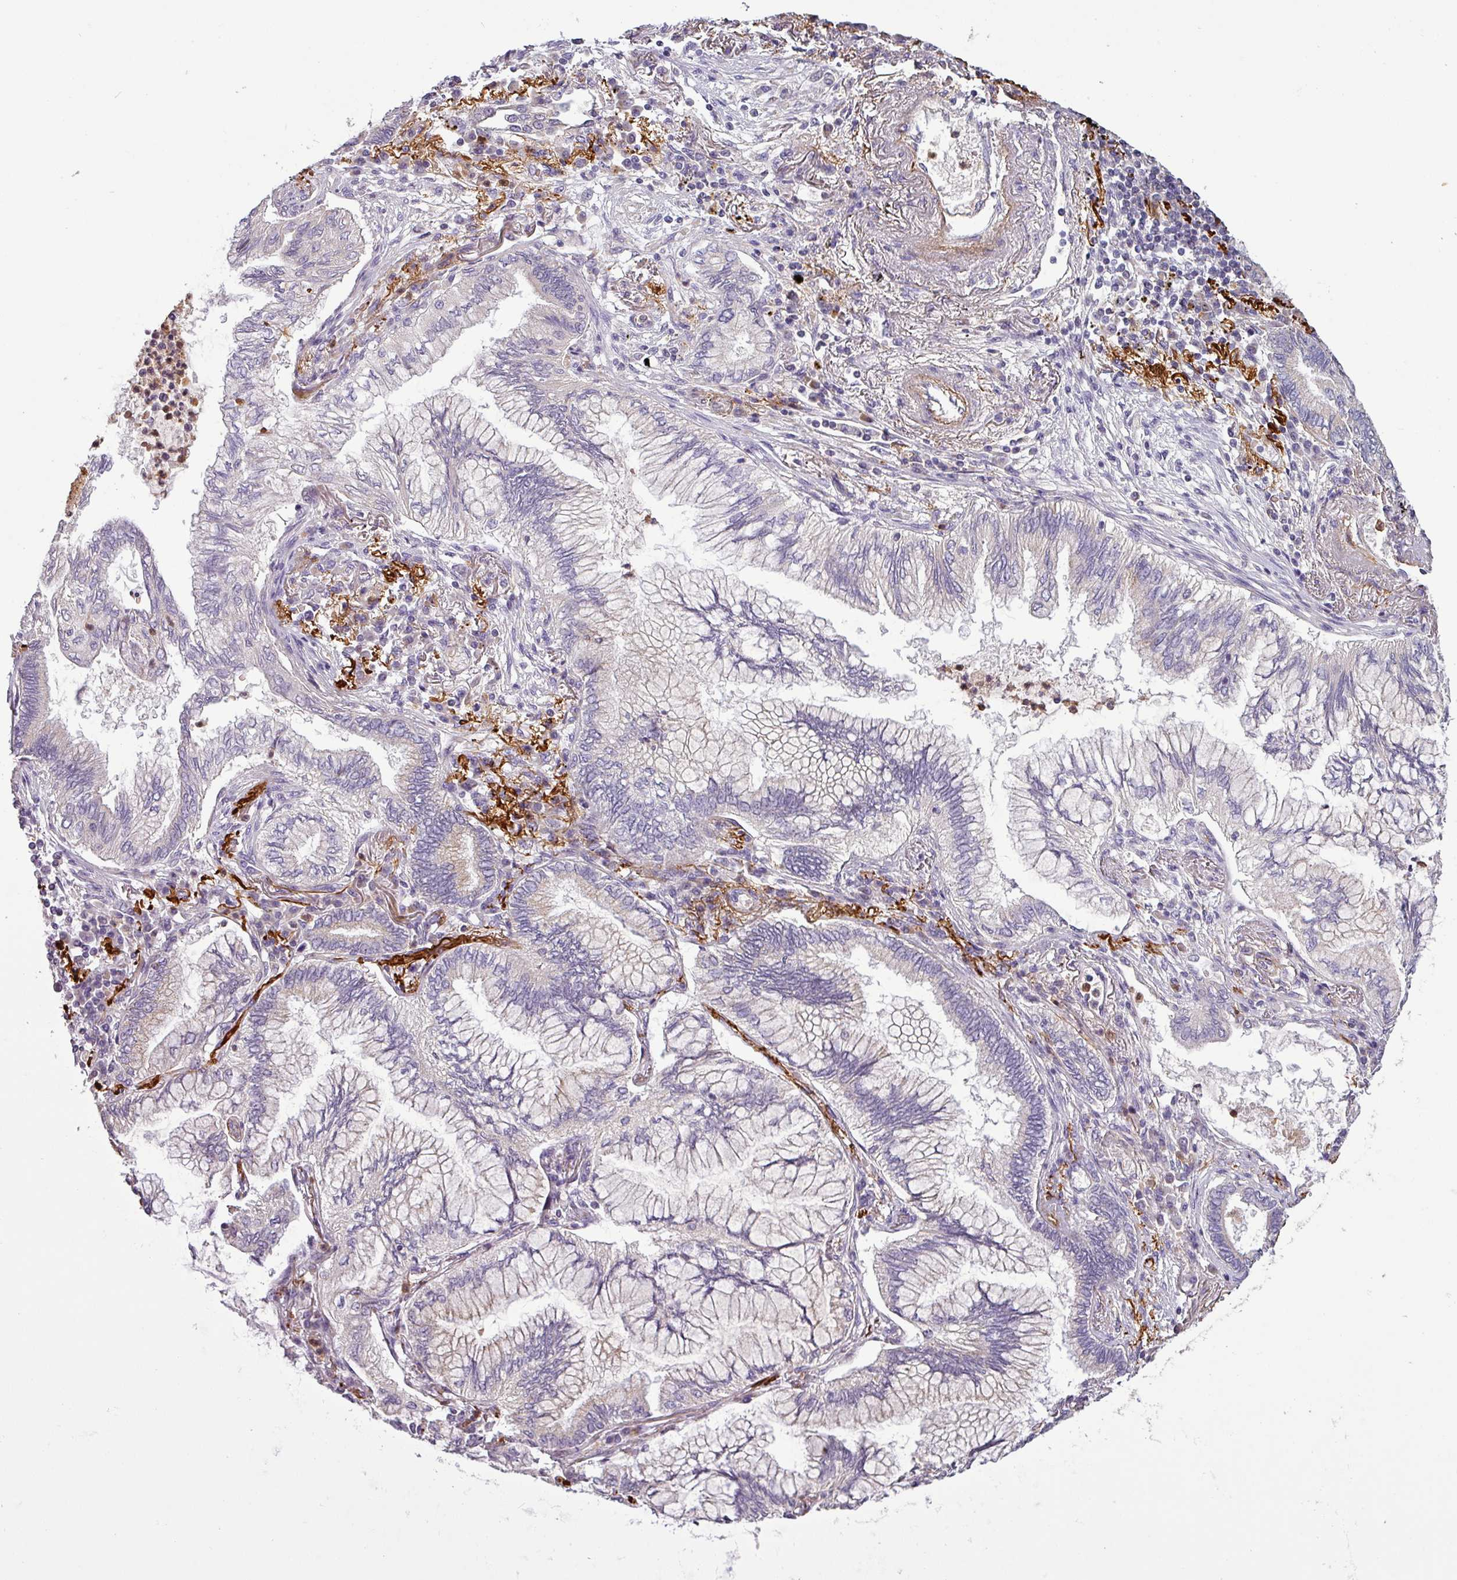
{"staining": {"intensity": "negative", "quantity": "none", "location": "none"}, "tissue": "lung cancer", "cell_type": "Tumor cells", "image_type": "cancer", "snomed": [{"axis": "morphology", "description": "Adenocarcinoma, NOS"}, {"axis": "topography", "description": "Lung"}], "caption": "Immunohistochemistry of human lung cancer reveals no positivity in tumor cells.", "gene": "PNMA6A", "patient": {"sex": "female", "age": 70}}